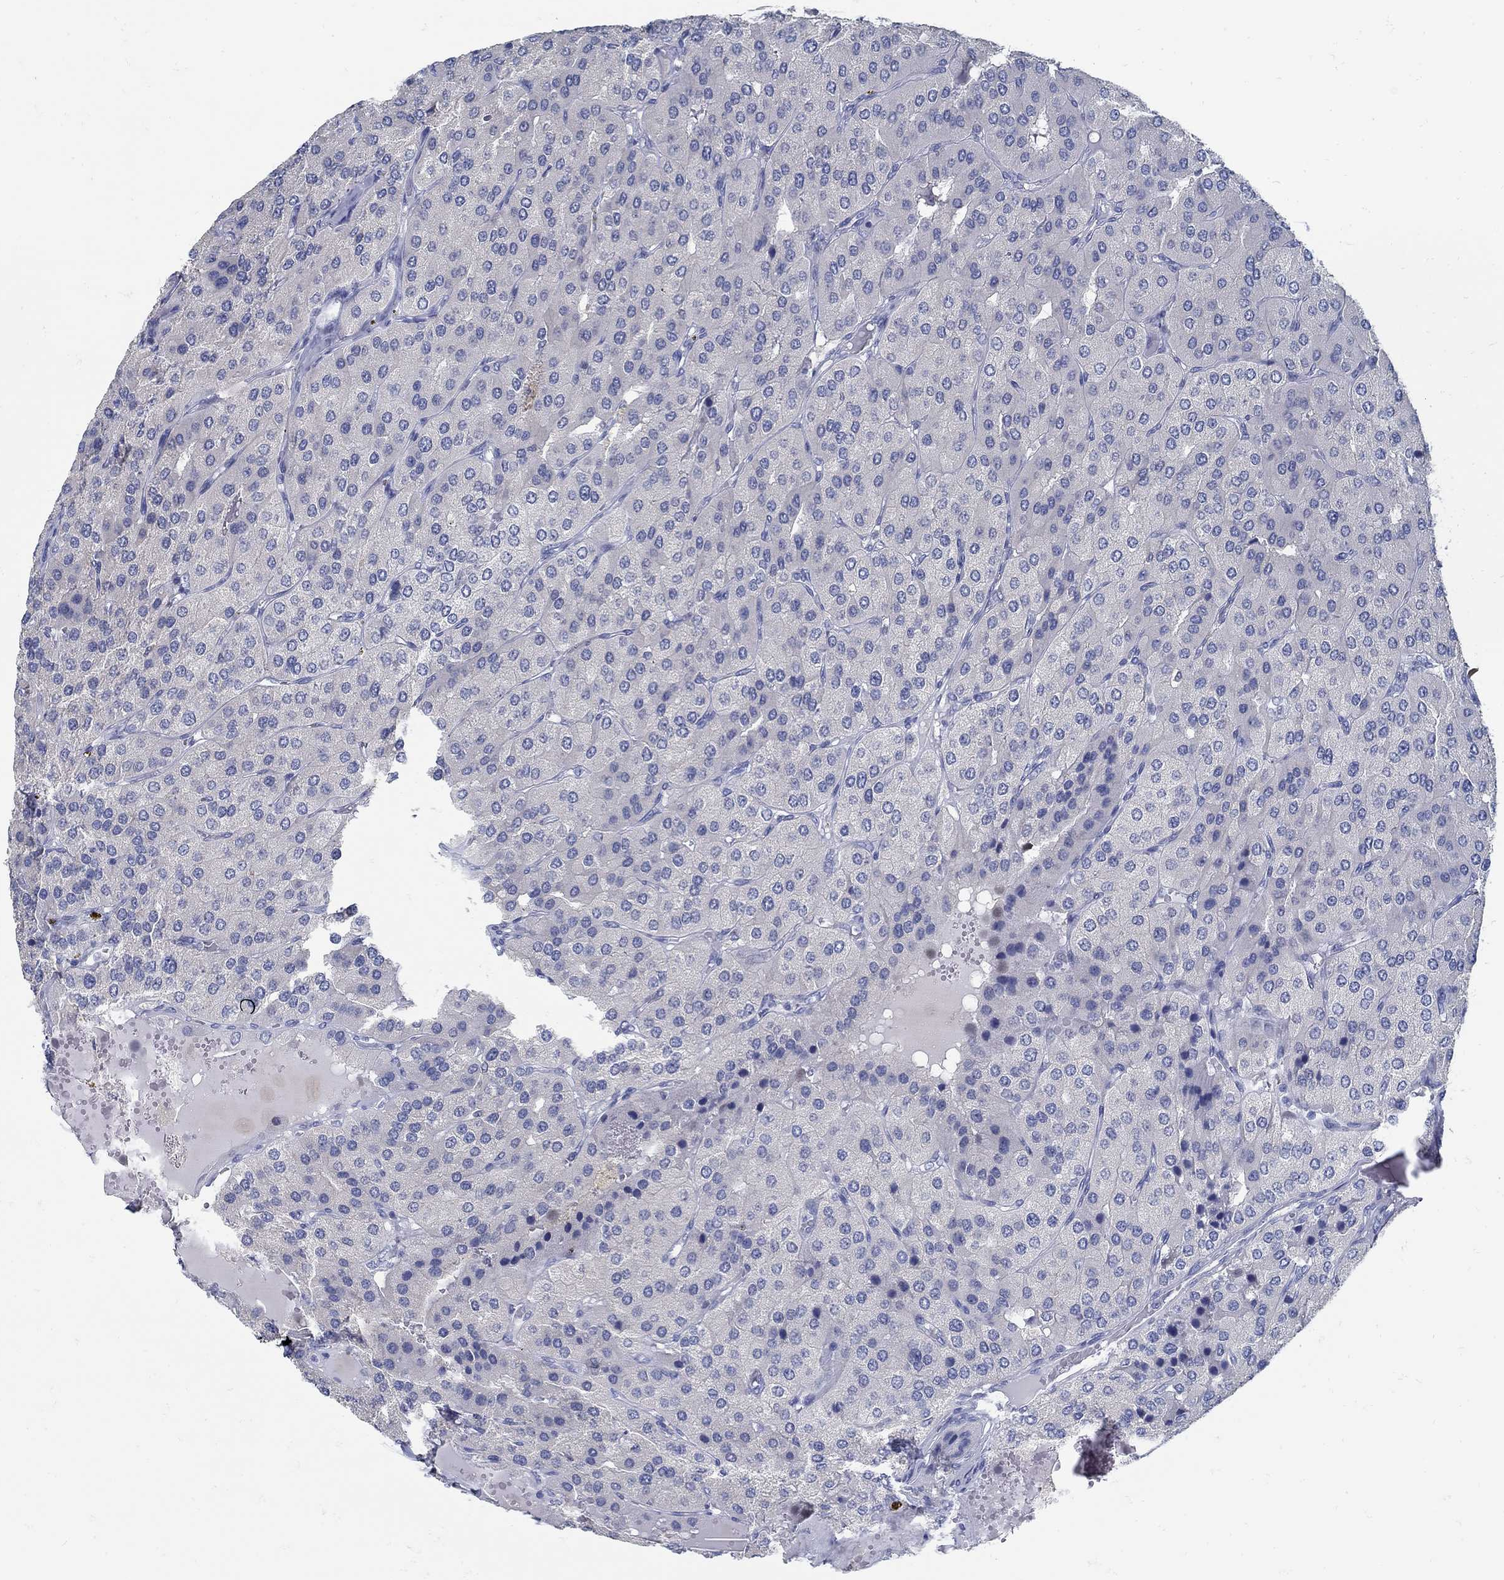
{"staining": {"intensity": "negative", "quantity": "none", "location": "none"}, "tissue": "parathyroid gland", "cell_type": "Glandular cells", "image_type": "normal", "snomed": [{"axis": "morphology", "description": "Normal tissue, NOS"}, {"axis": "morphology", "description": "Adenoma, NOS"}, {"axis": "topography", "description": "Parathyroid gland"}], "caption": "Micrograph shows no significant protein expression in glandular cells of benign parathyroid gland.", "gene": "ZFAND4", "patient": {"sex": "female", "age": 86}}